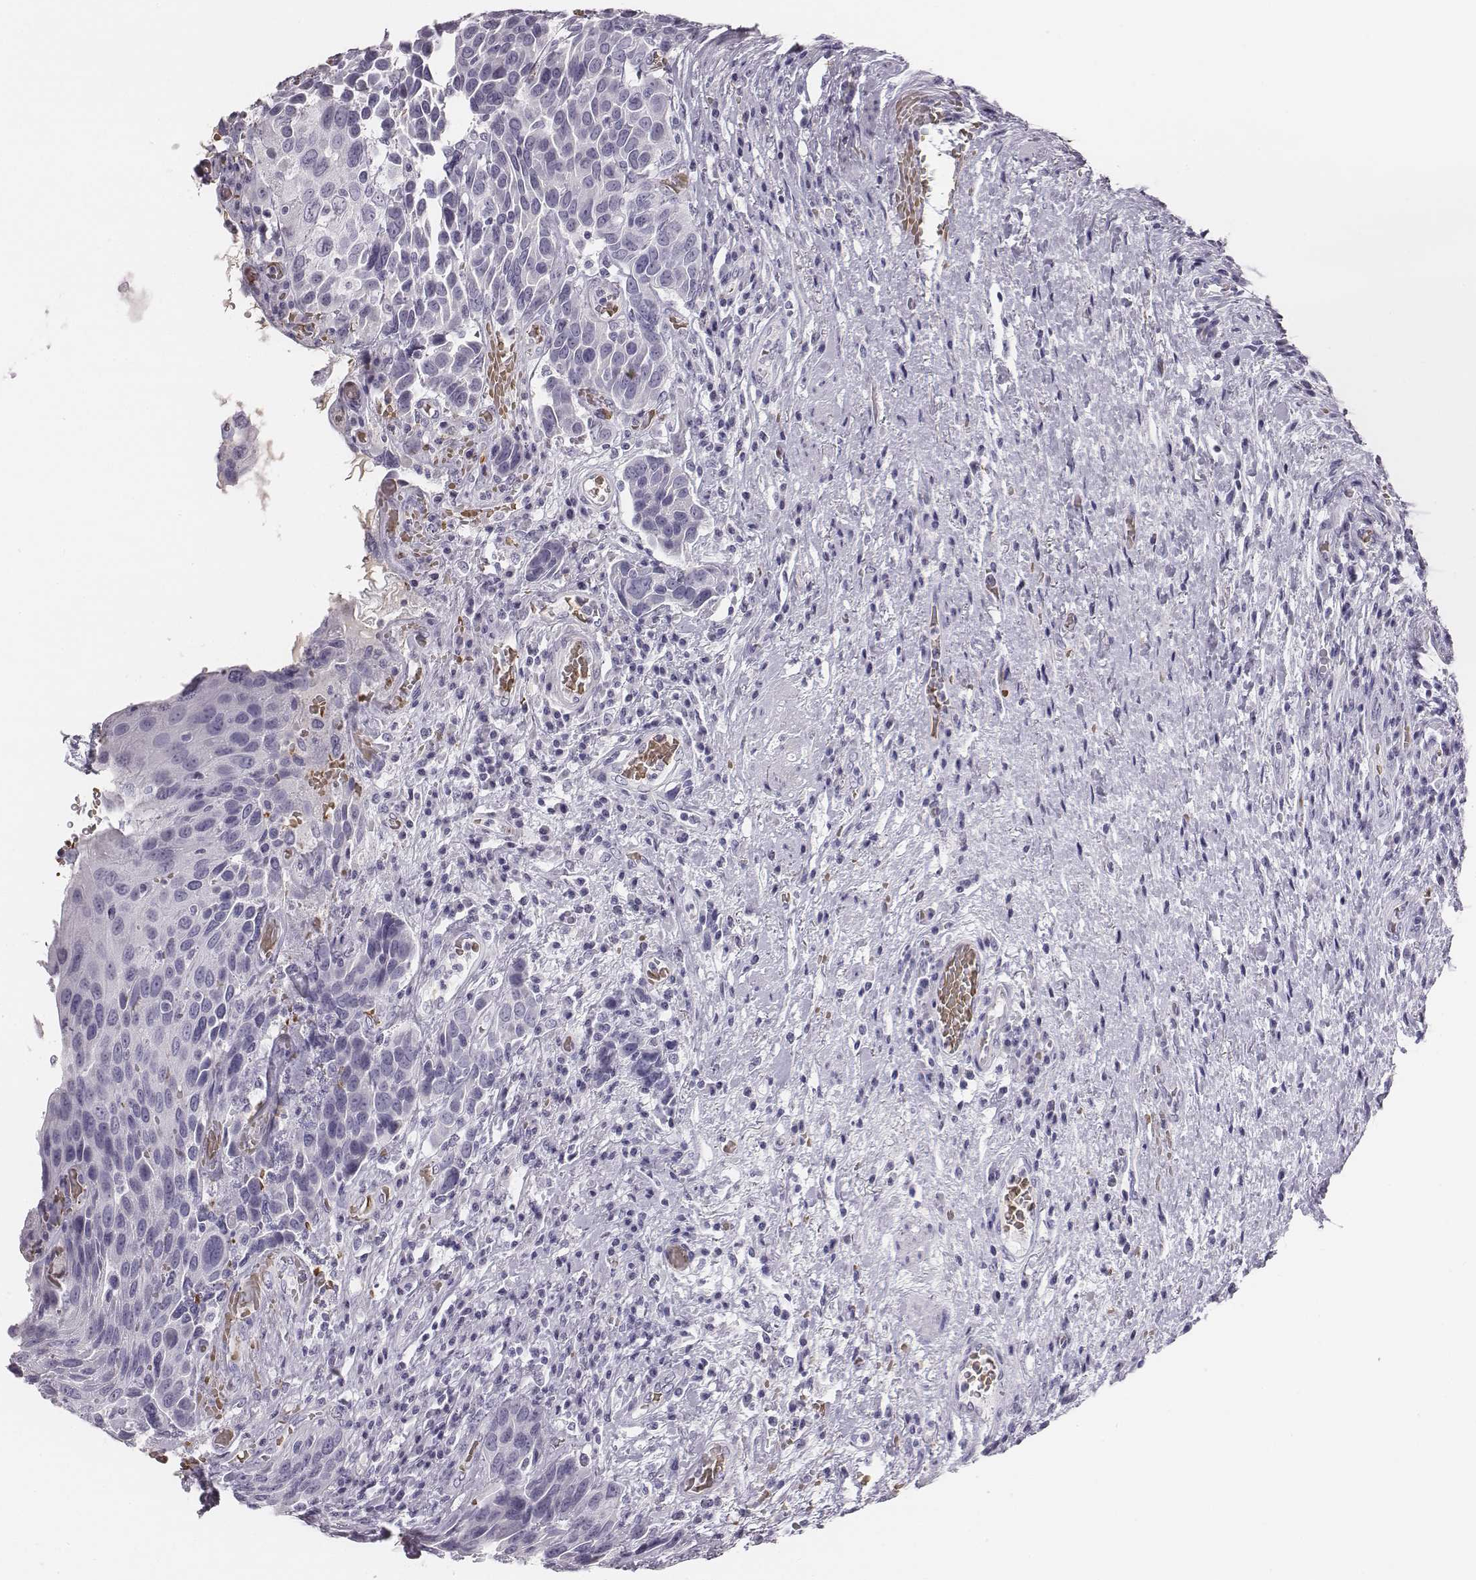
{"staining": {"intensity": "negative", "quantity": "none", "location": "none"}, "tissue": "urothelial cancer", "cell_type": "Tumor cells", "image_type": "cancer", "snomed": [{"axis": "morphology", "description": "Urothelial carcinoma, High grade"}, {"axis": "topography", "description": "Urinary bladder"}], "caption": "Photomicrograph shows no significant protein staining in tumor cells of urothelial cancer.", "gene": "HBZ", "patient": {"sex": "female", "age": 70}}